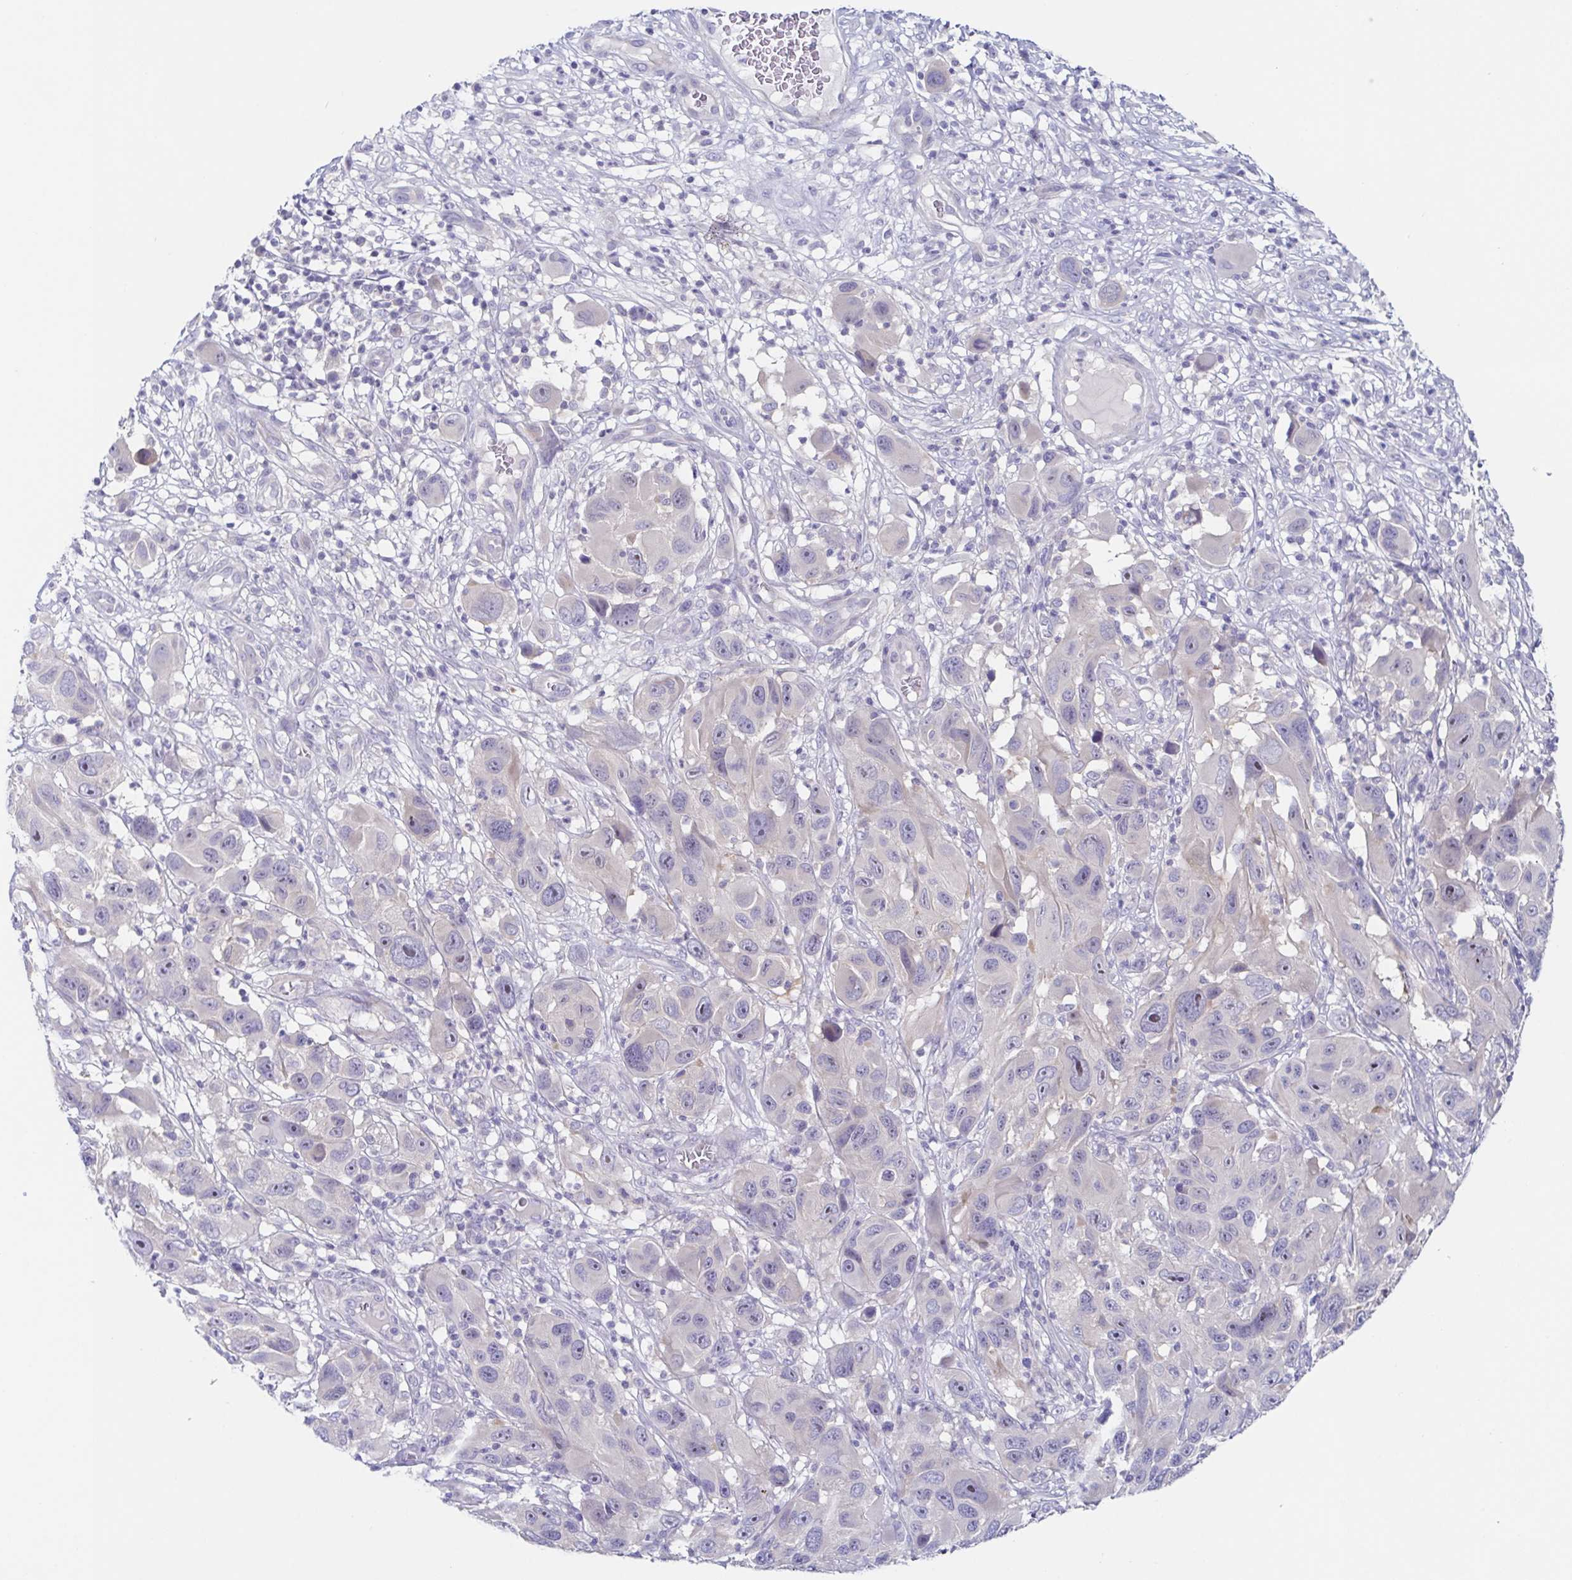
{"staining": {"intensity": "moderate", "quantity": "<25%", "location": "nuclear"}, "tissue": "melanoma", "cell_type": "Tumor cells", "image_type": "cancer", "snomed": [{"axis": "morphology", "description": "Malignant melanoma, NOS"}, {"axis": "topography", "description": "Skin"}], "caption": "A histopathology image of human melanoma stained for a protein exhibits moderate nuclear brown staining in tumor cells.", "gene": "HTR2A", "patient": {"sex": "male", "age": 53}}